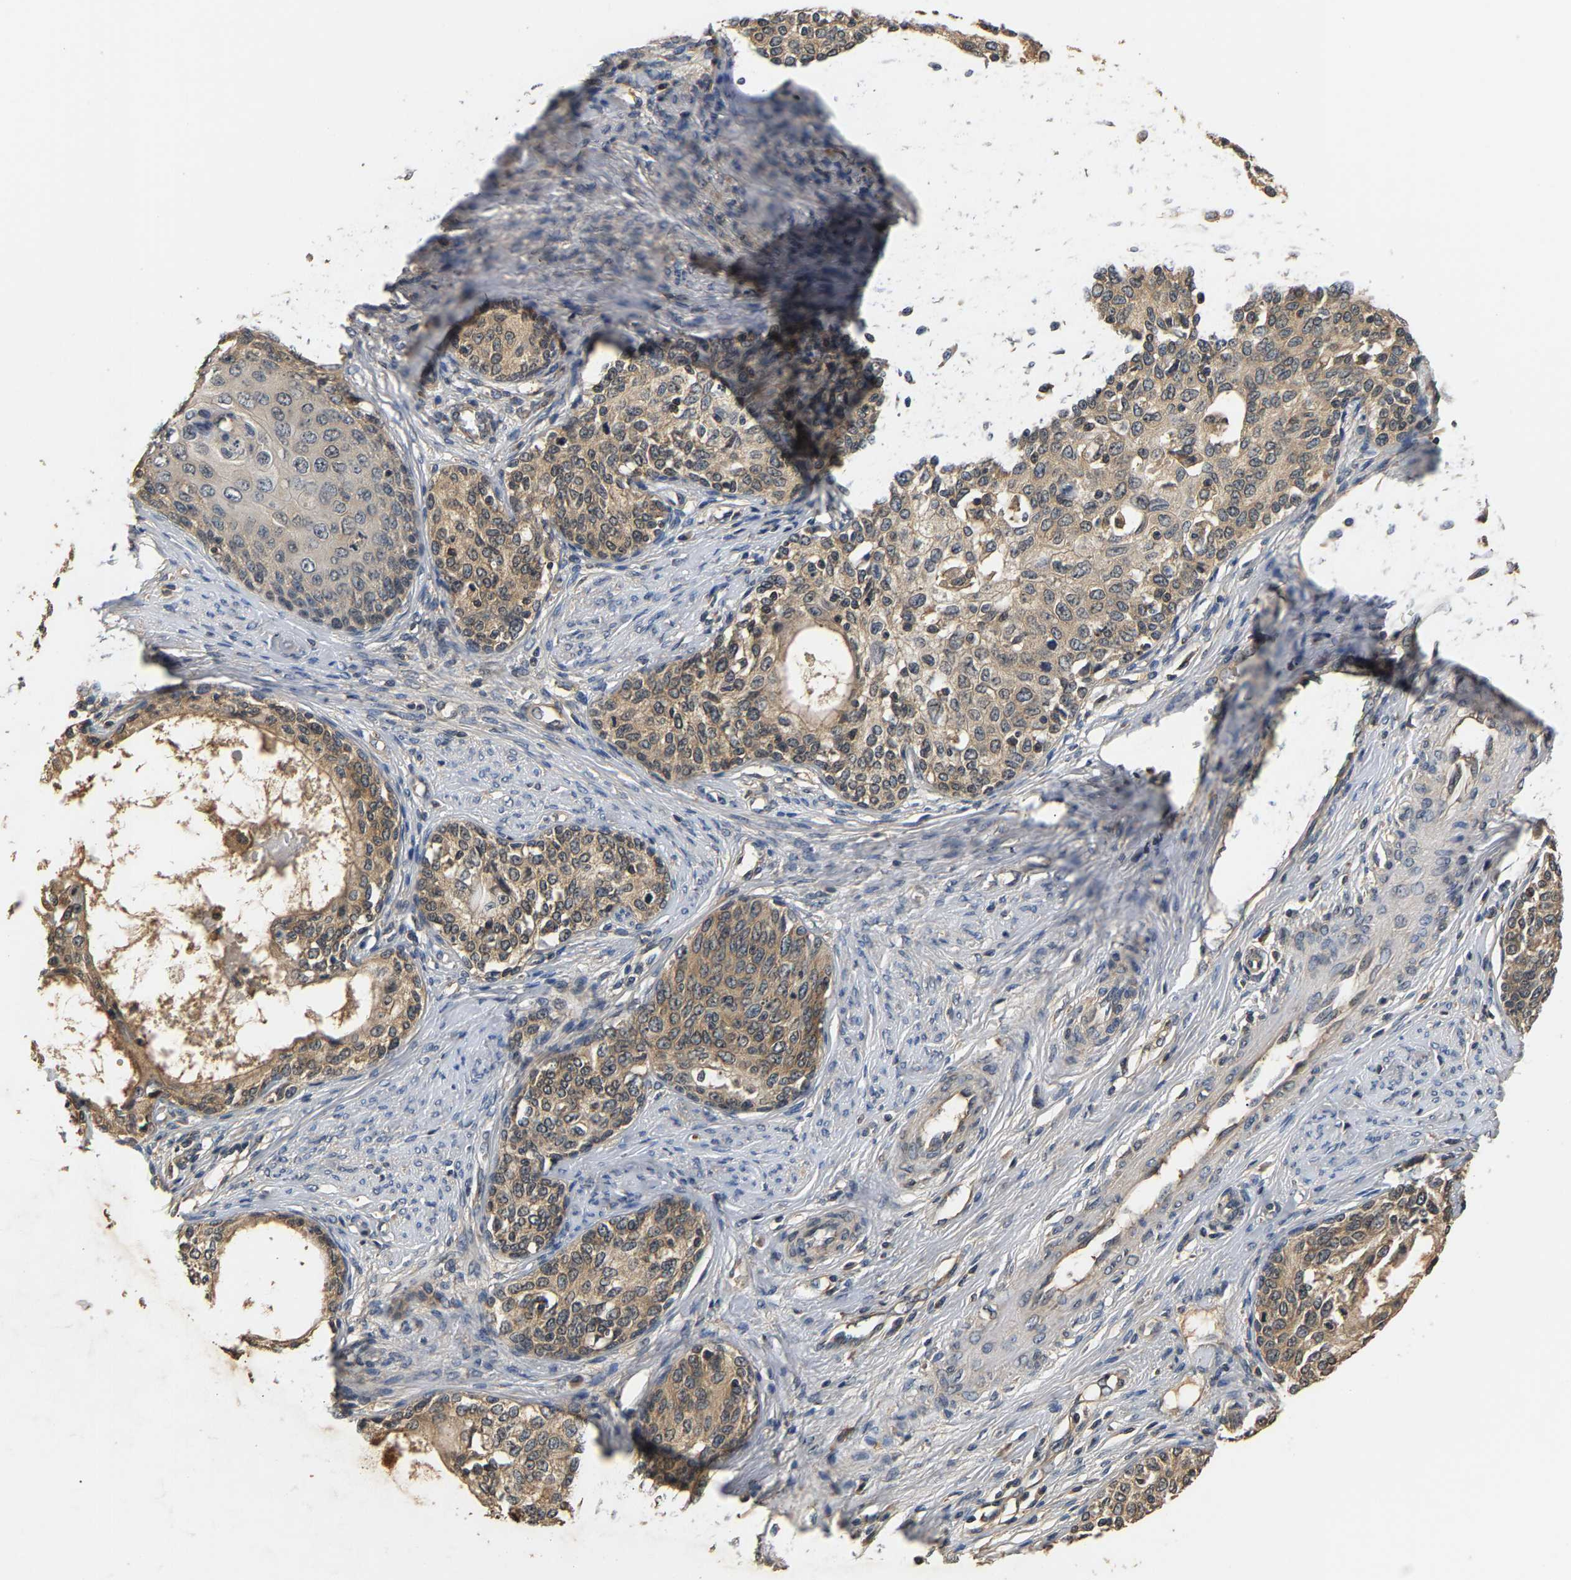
{"staining": {"intensity": "moderate", "quantity": ">75%", "location": "cytoplasmic/membranous"}, "tissue": "cervical cancer", "cell_type": "Tumor cells", "image_type": "cancer", "snomed": [{"axis": "morphology", "description": "Squamous cell carcinoma, NOS"}, {"axis": "morphology", "description": "Adenocarcinoma, NOS"}, {"axis": "topography", "description": "Cervix"}], "caption": "Protein expression analysis of adenocarcinoma (cervical) shows moderate cytoplasmic/membranous expression in about >75% of tumor cells.", "gene": "GPI", "patient": {"sex": "female", "age": 52}}